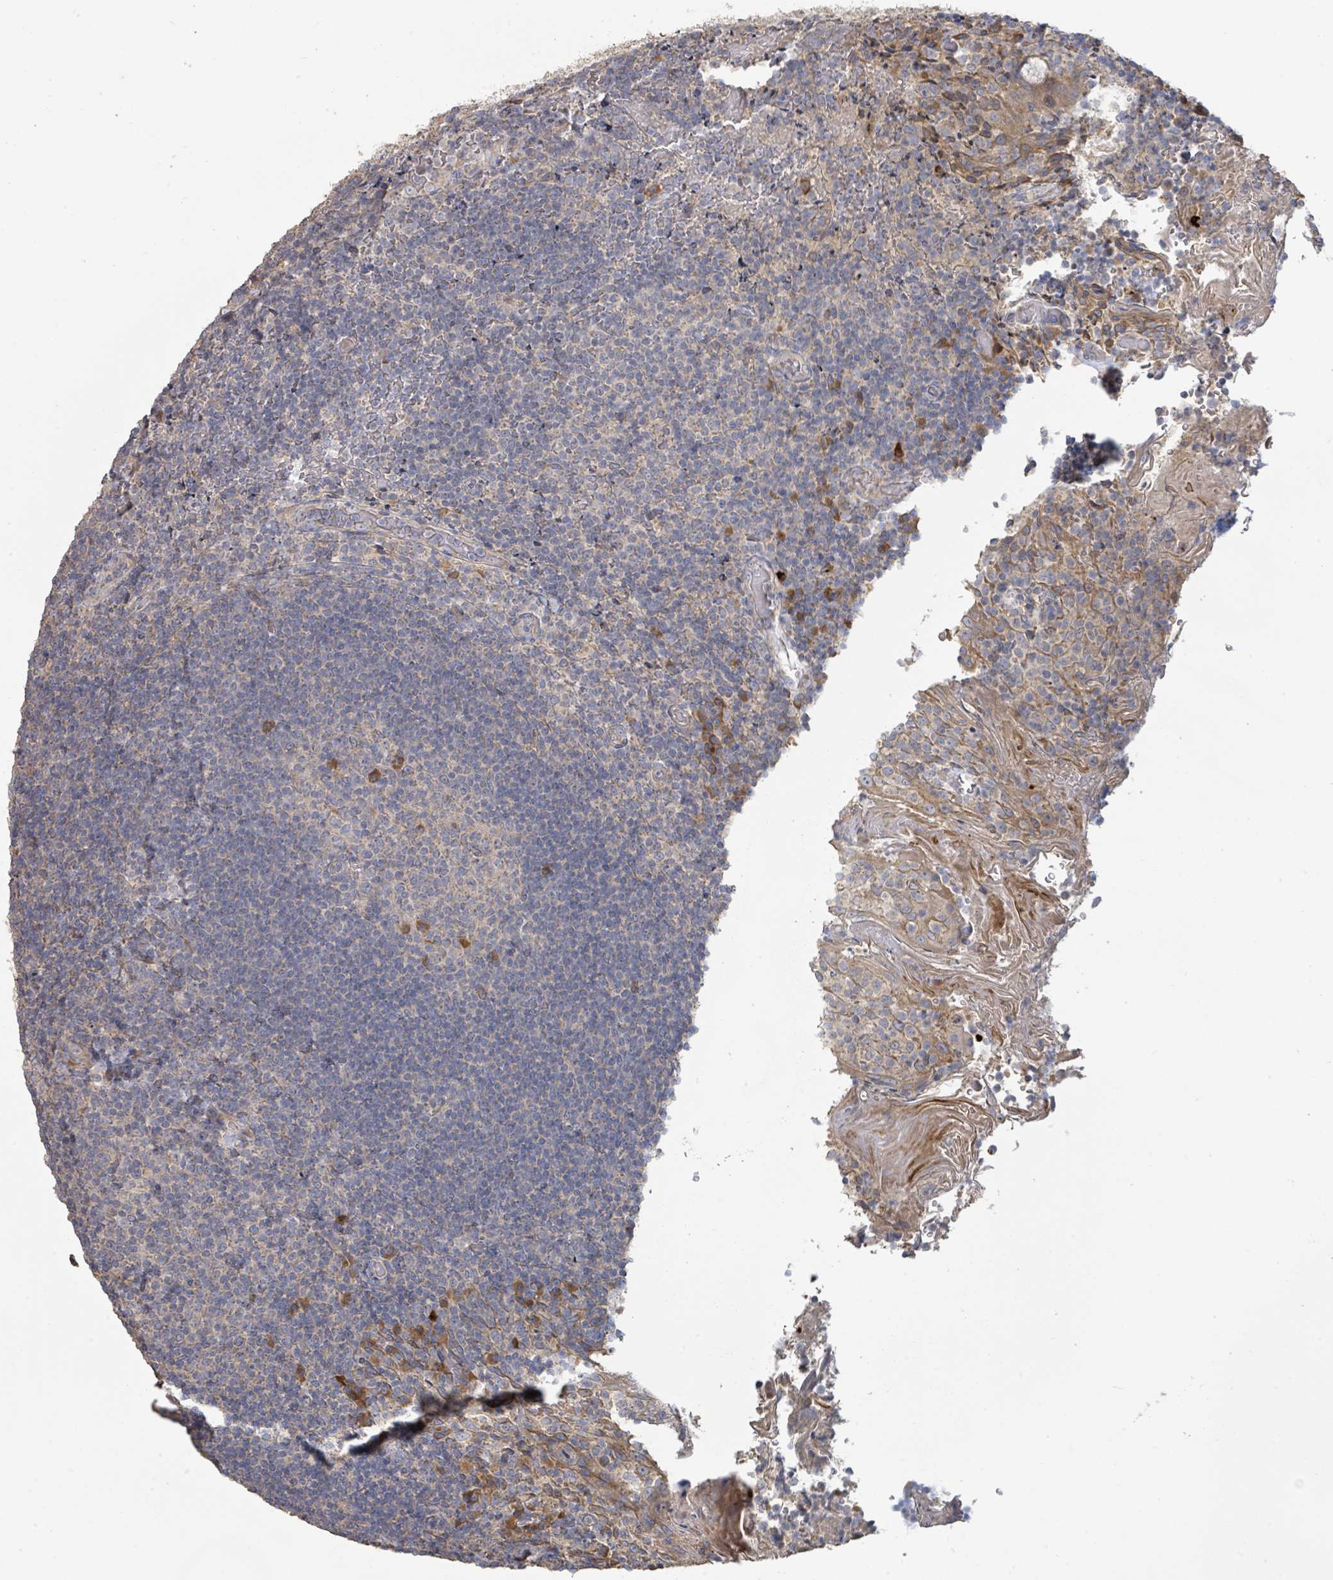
{"staining": {"intensity": "moderate", "quantity": "<25%", "location": "cytoplasmic/membranous"}, "tissue": "tonsil", "cell_type": "Germinal center cells", "image_type": "normal", "snomed": [{"axis": "morphology", "description": "Normal tissue, NOS"}, {"axis": "topography", "description": "Tonsil"}], "caption": "Approximately <25% of germinal center cells in unremarkable human tonsil show moderate cytoplasmic/membranous protein expression as visualized by brown immunohistochemical staining.", "gene": "KCNS2", "patient": {"sex": "female", "age": 10}}